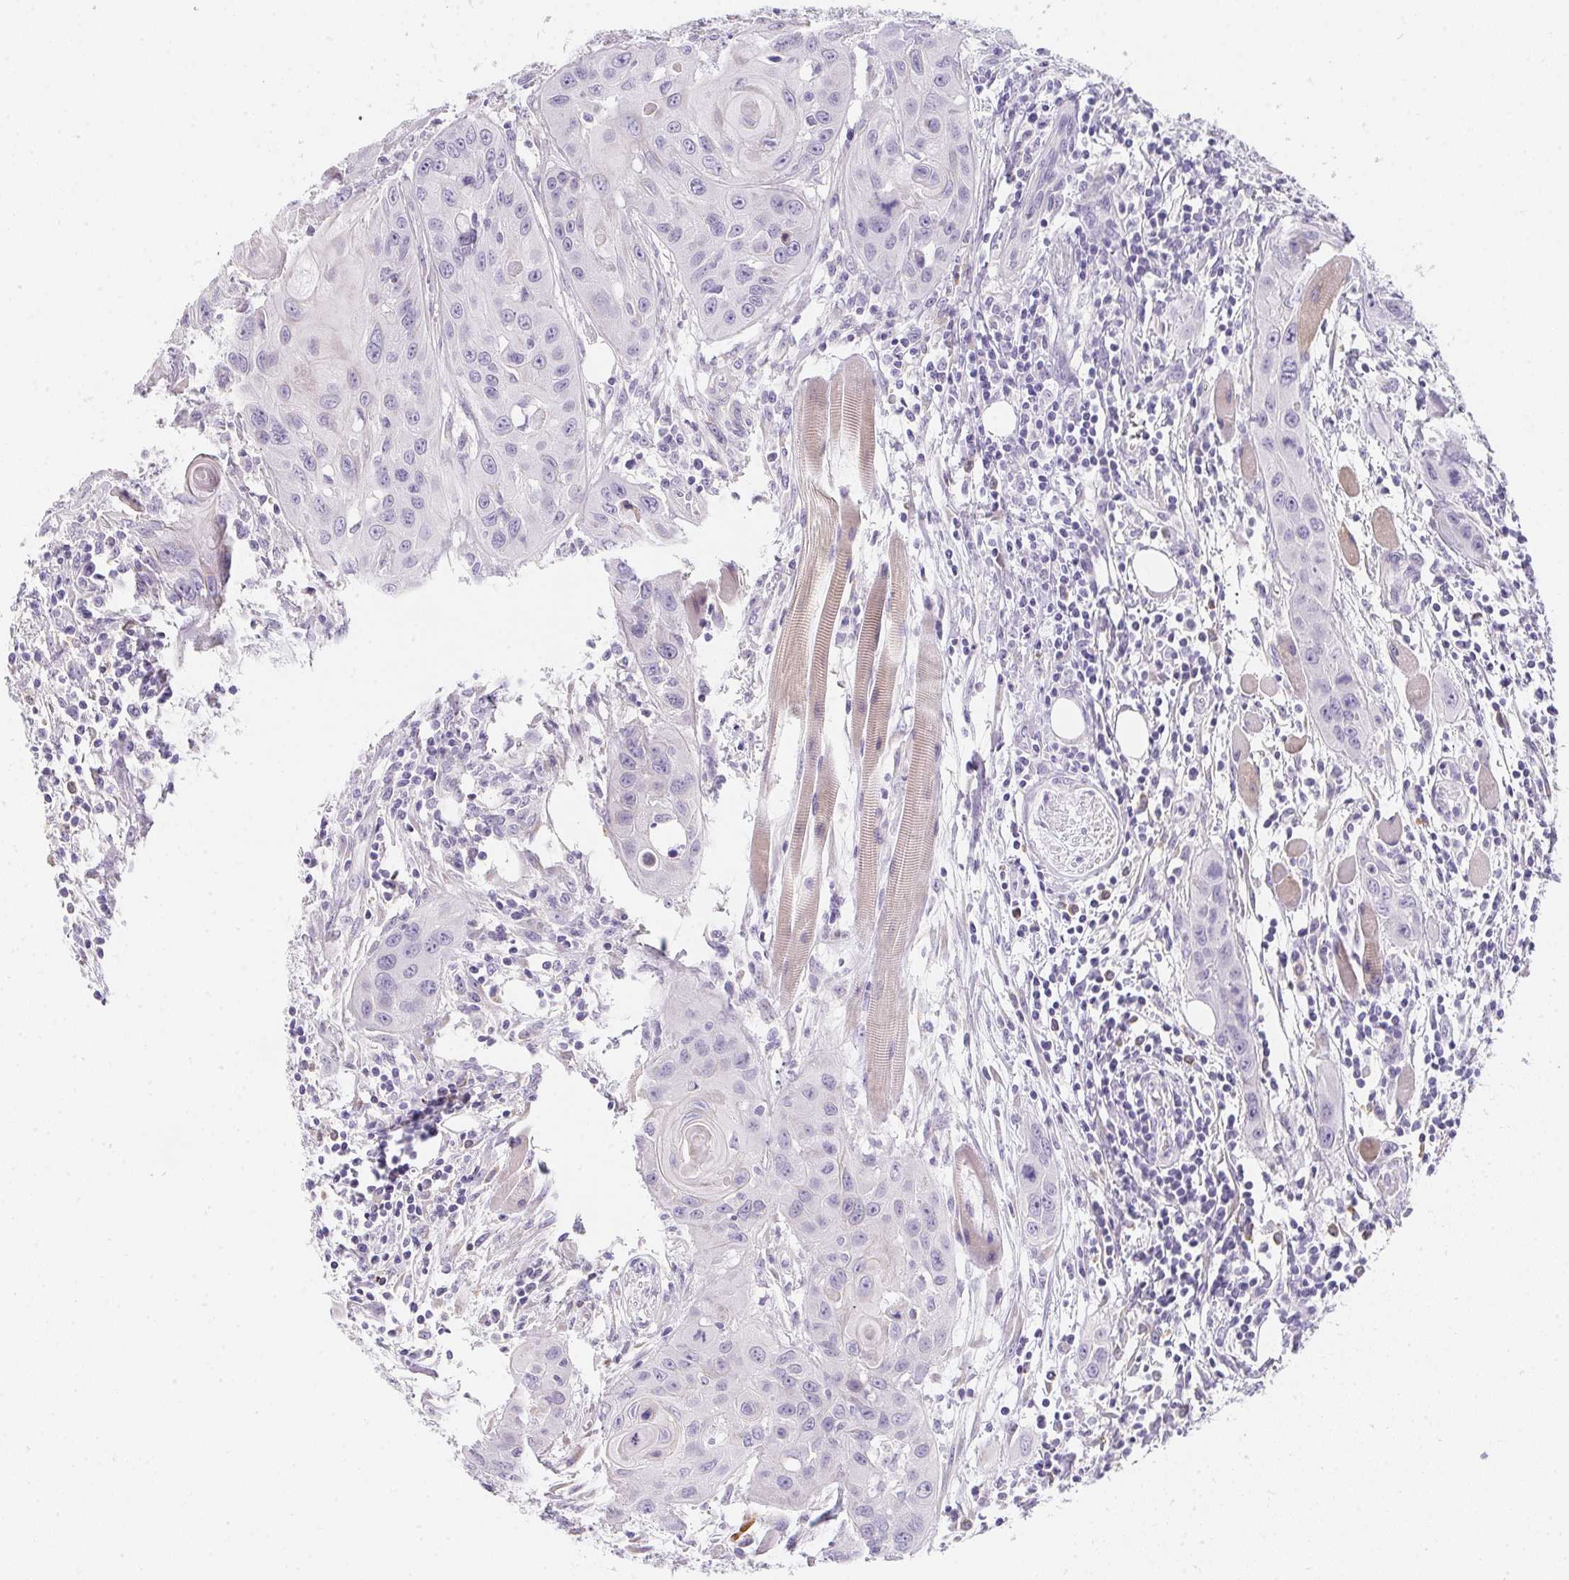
{"staining": {"intensity": "negative", "quantity": "none", "location": "none"}, "tissue": "head and neck cancer", "cell_type": "Tumor cells", "image_type": "cancer", "snomed": [{"axis": "morphology", "description": "Squamous cell carcinoma, NOS"}, {"axis": "topography", "description": "Oral tissue"}, {"axis": "topography", "description": "Head-Neck"}], "caption": "IHC image of neoplastic tissue: human head and neck squamous cell carcinoma stained with DAB (3,3'-diaminobenzidine) reveals no significant protein positivity in tumor cells.", "gene": "MAP1A", "patient": {"sex": "male", "age": 58}}